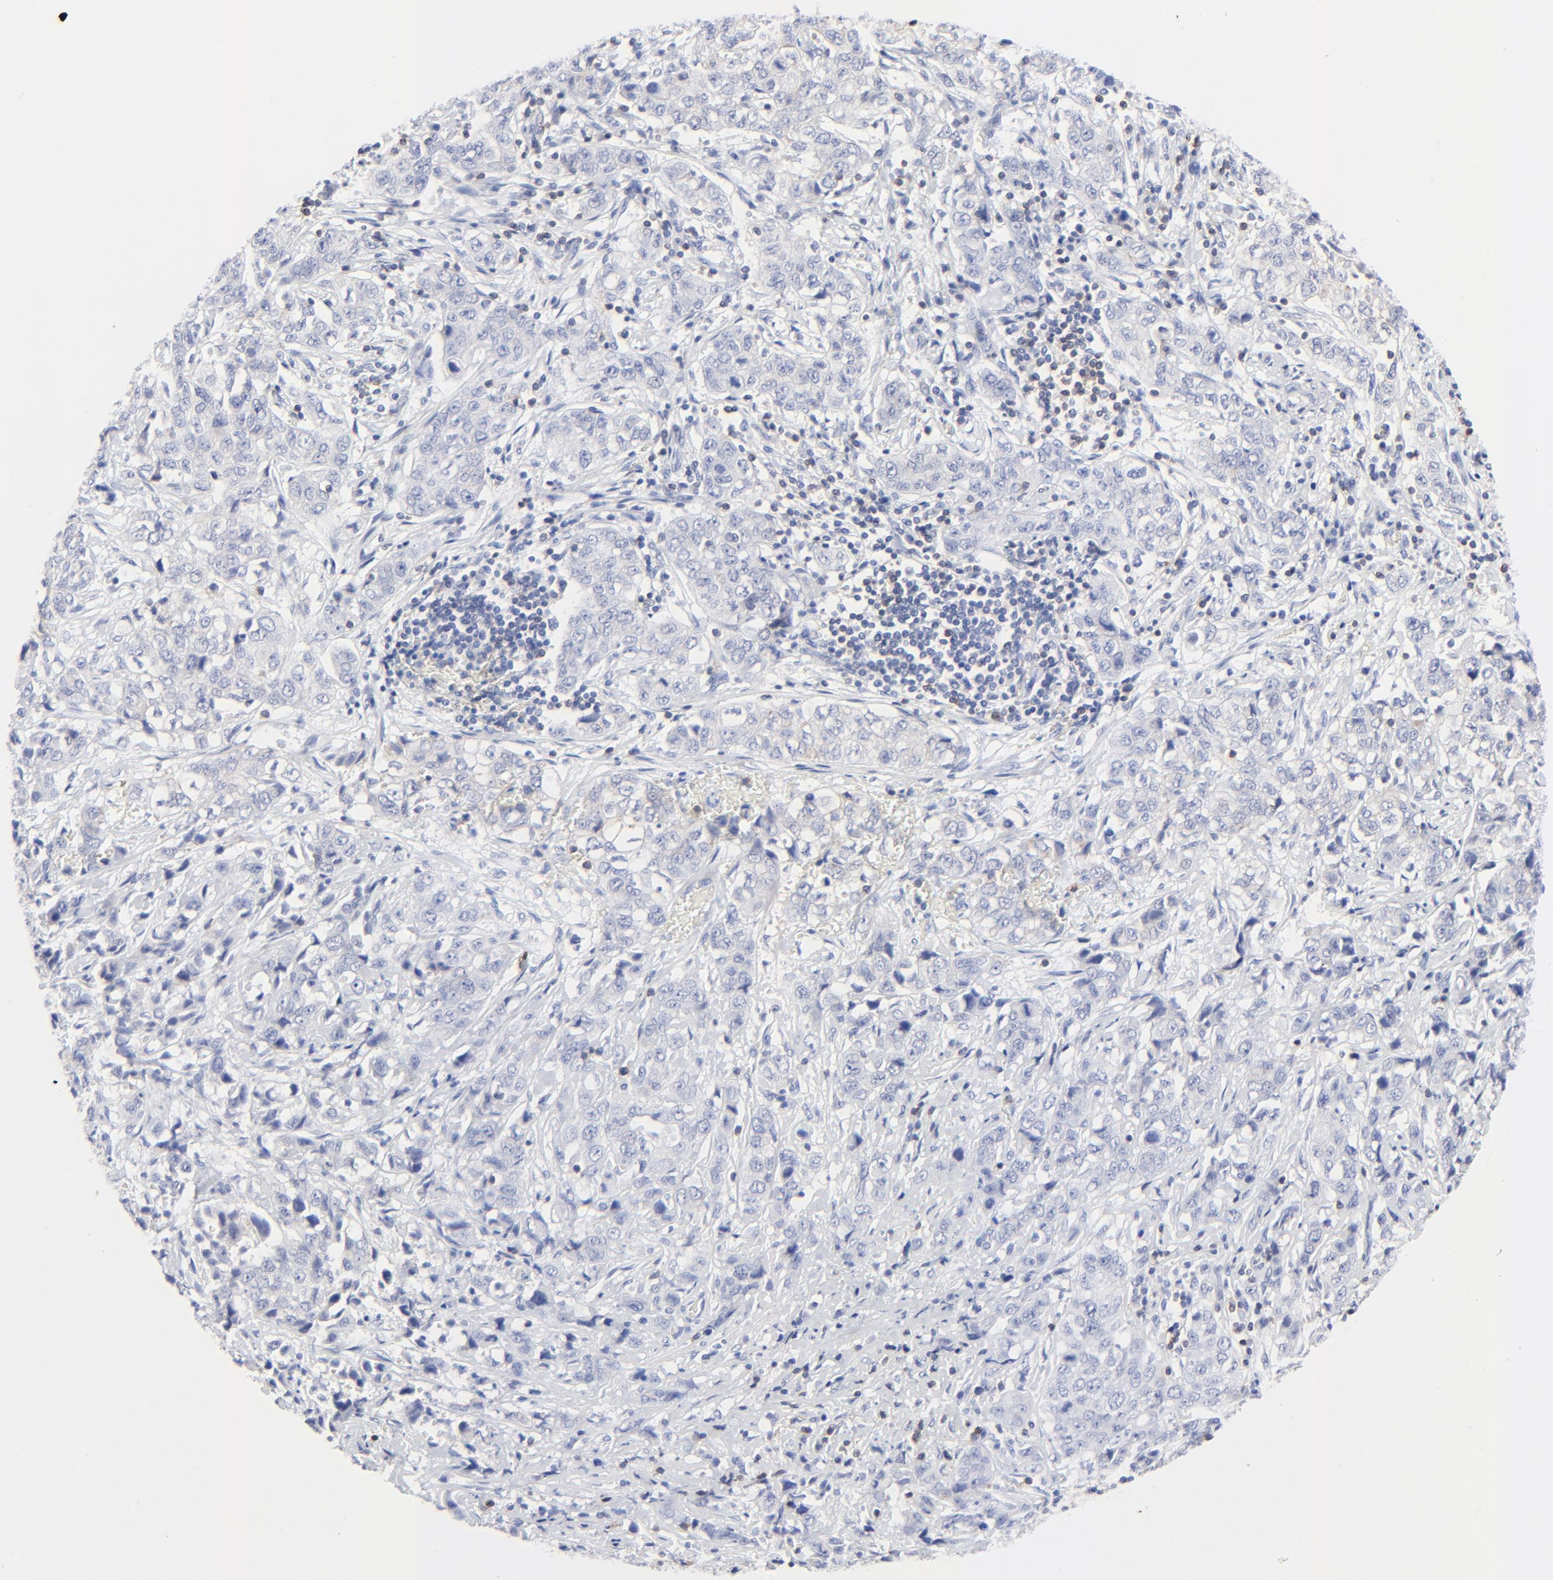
{"staining": {"intensity": "negative", "quantity": "none", "location": "none"}, "tissue": "stomach cancer", "cell_type": "Tumor cells", "image_type": "cancer", "snomed": [{"axis": "morphology", "description": "Adenocarcinoma, NOS"}, {"axis": "topography", "description": "Stomach"}], "caption": "Histopathology image shows no protein expression in tumor cells of adenocarcinoma (stomach) tissue.", "gene": "LCK", "patient": {"sex": "male", "age": 48}}